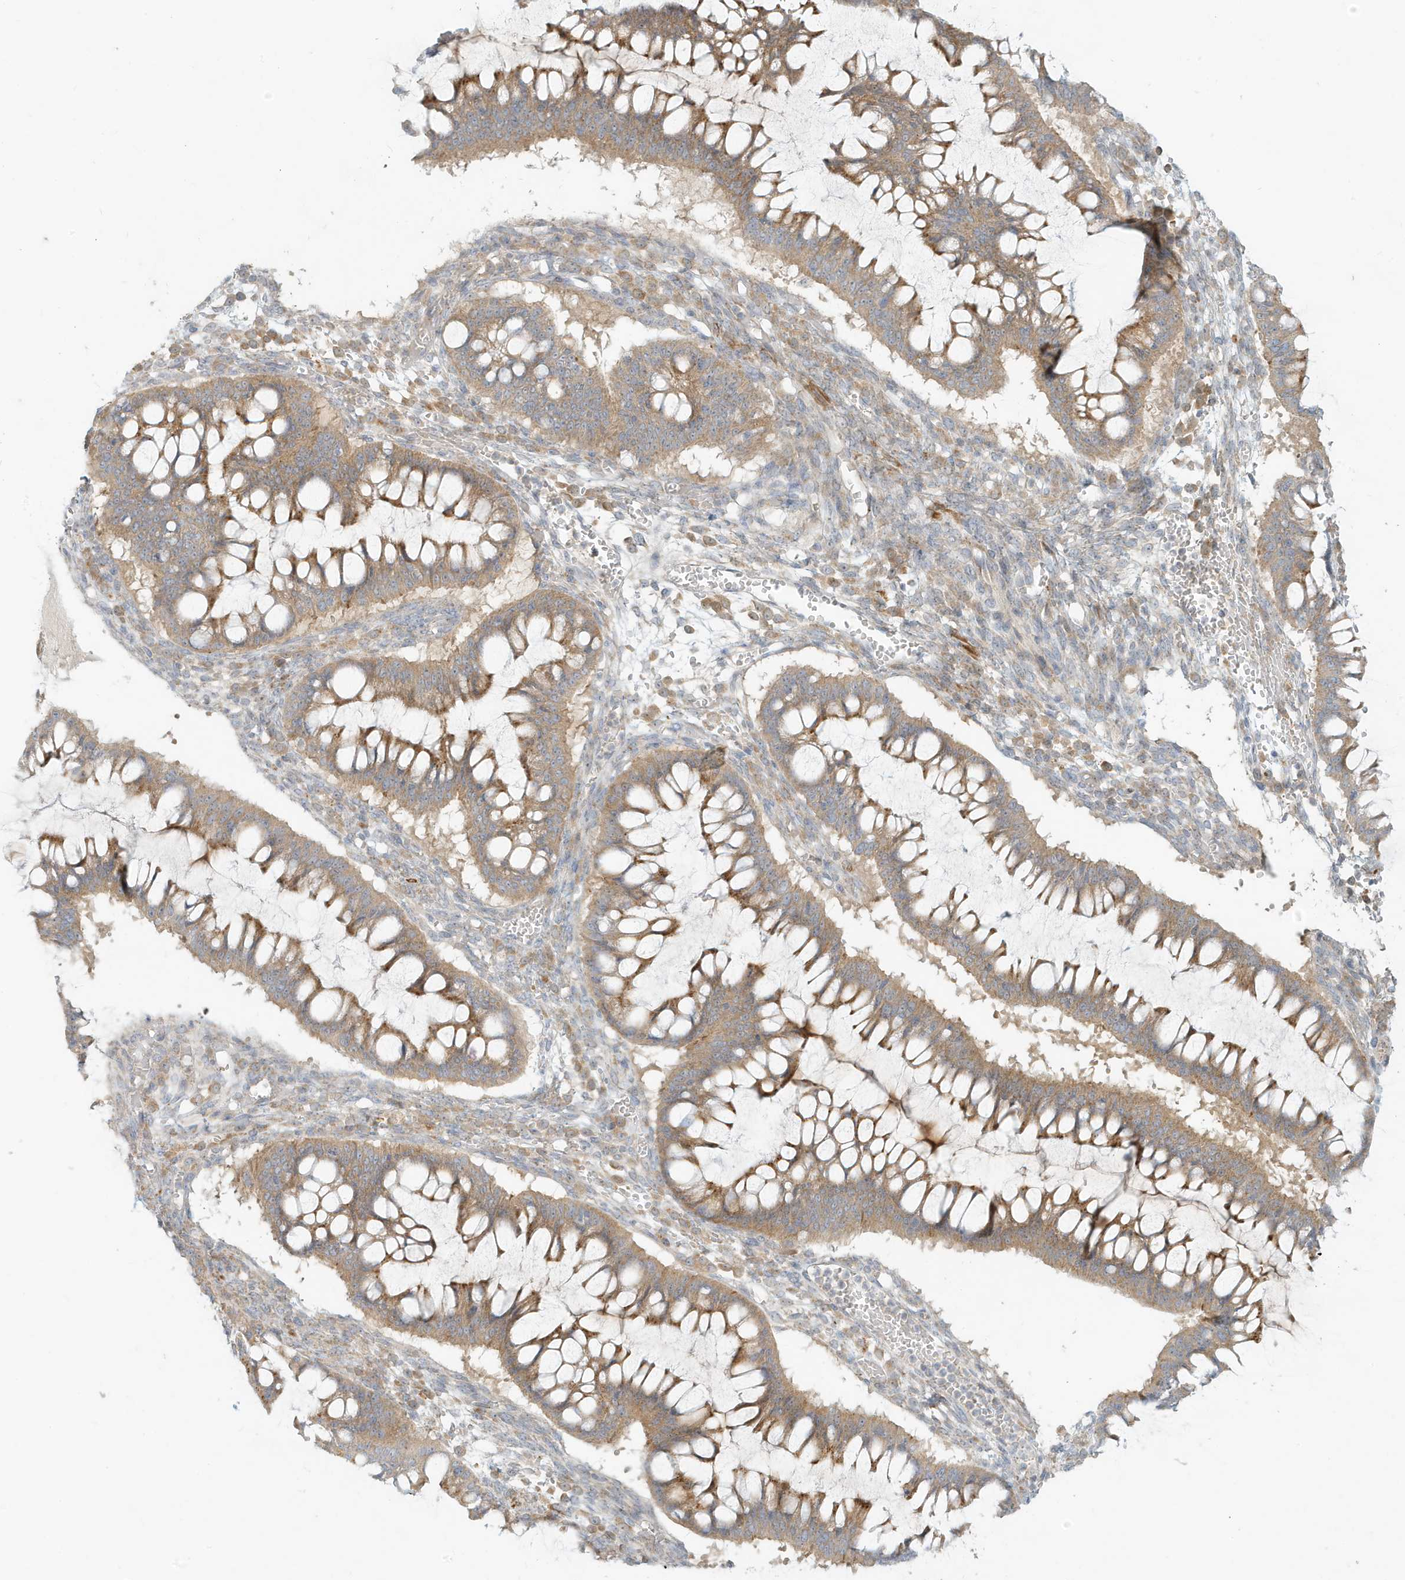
{"staining": {"intensity": "moderate", "quantity": ">75%", "location": "cytoplasmic/membranous"}, "tissue": "ovarian cancer", "cell_type": "Tumor cells", "image_type": "cancer", "snomed": [{"axis": "morphology", "description": "Cystadenocarcinoma, mucinous, NOS"}, {"axis": "topography", "description": "Ovary"}], "caption": "This is an image of immunohistochemistry (IHC) staining of mucinous cystadenocarcinoma (ovarian), which shows moderate expression in the cytoplasmic/membranous of tumor cells.", "gene": "MCOLN1", "patient": {"sex": "female", "age": 73}}